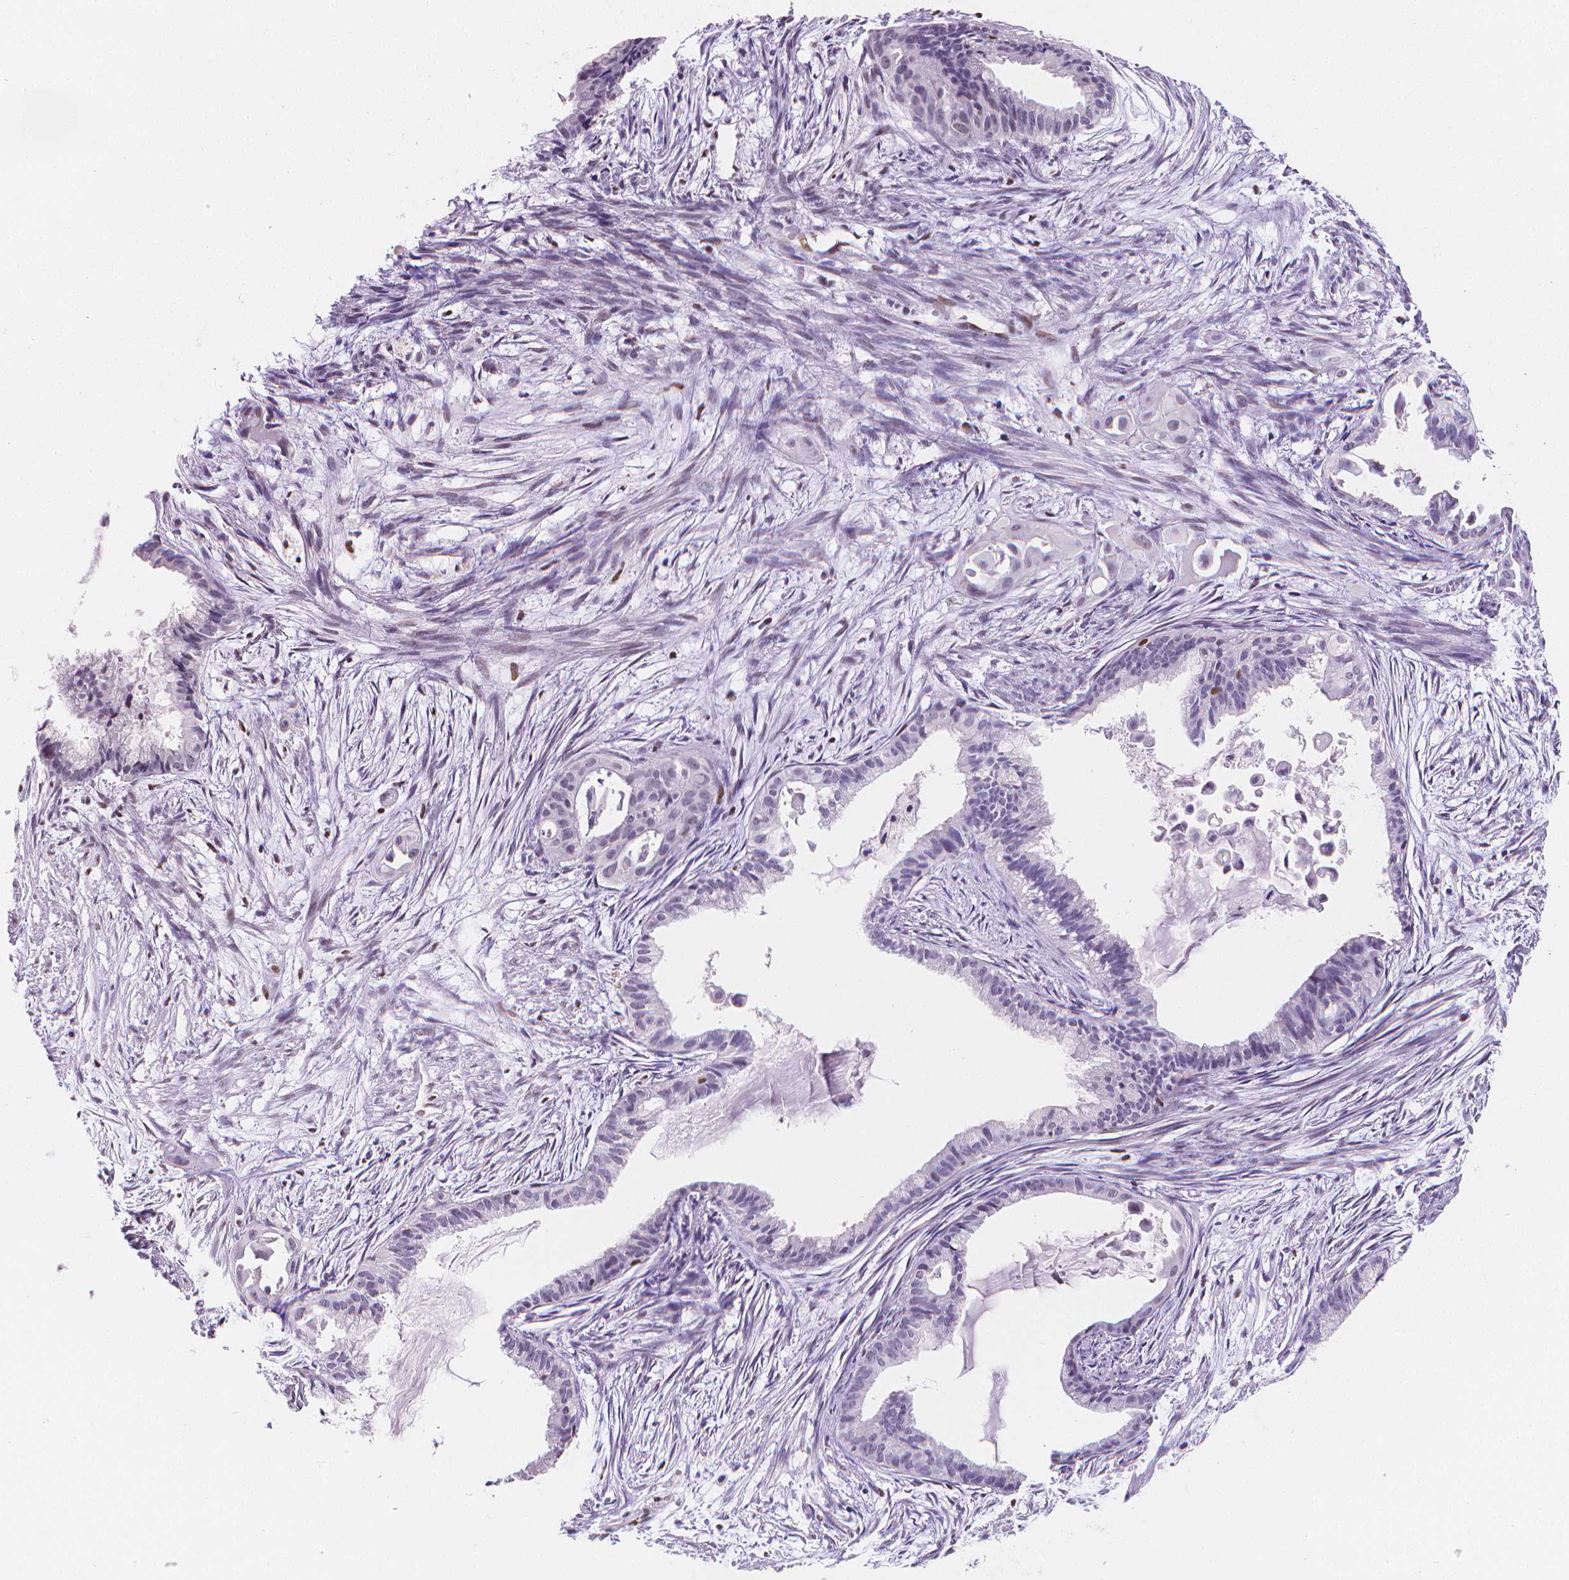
{"staining": {"intensity": "negative", "quantity": "none", "location": "none"}, "tissue": "endometrial cancer", "cell_type": "Tumor cells", "image_type": "cancer", "snomed": [{"axis": "morphology", "description": "Adenocarcinoma, NOS"}, {"axis": "topography", "description": "Endometrium"}], "caption": "Immunohistochemistry image of neoplastic tissue: endometrial adenocarcinoma stained with DAB shows no significant protein staining in tumor cells.", "gene": "MEF2C", "patient": {"sex": "female", "age": 86}}